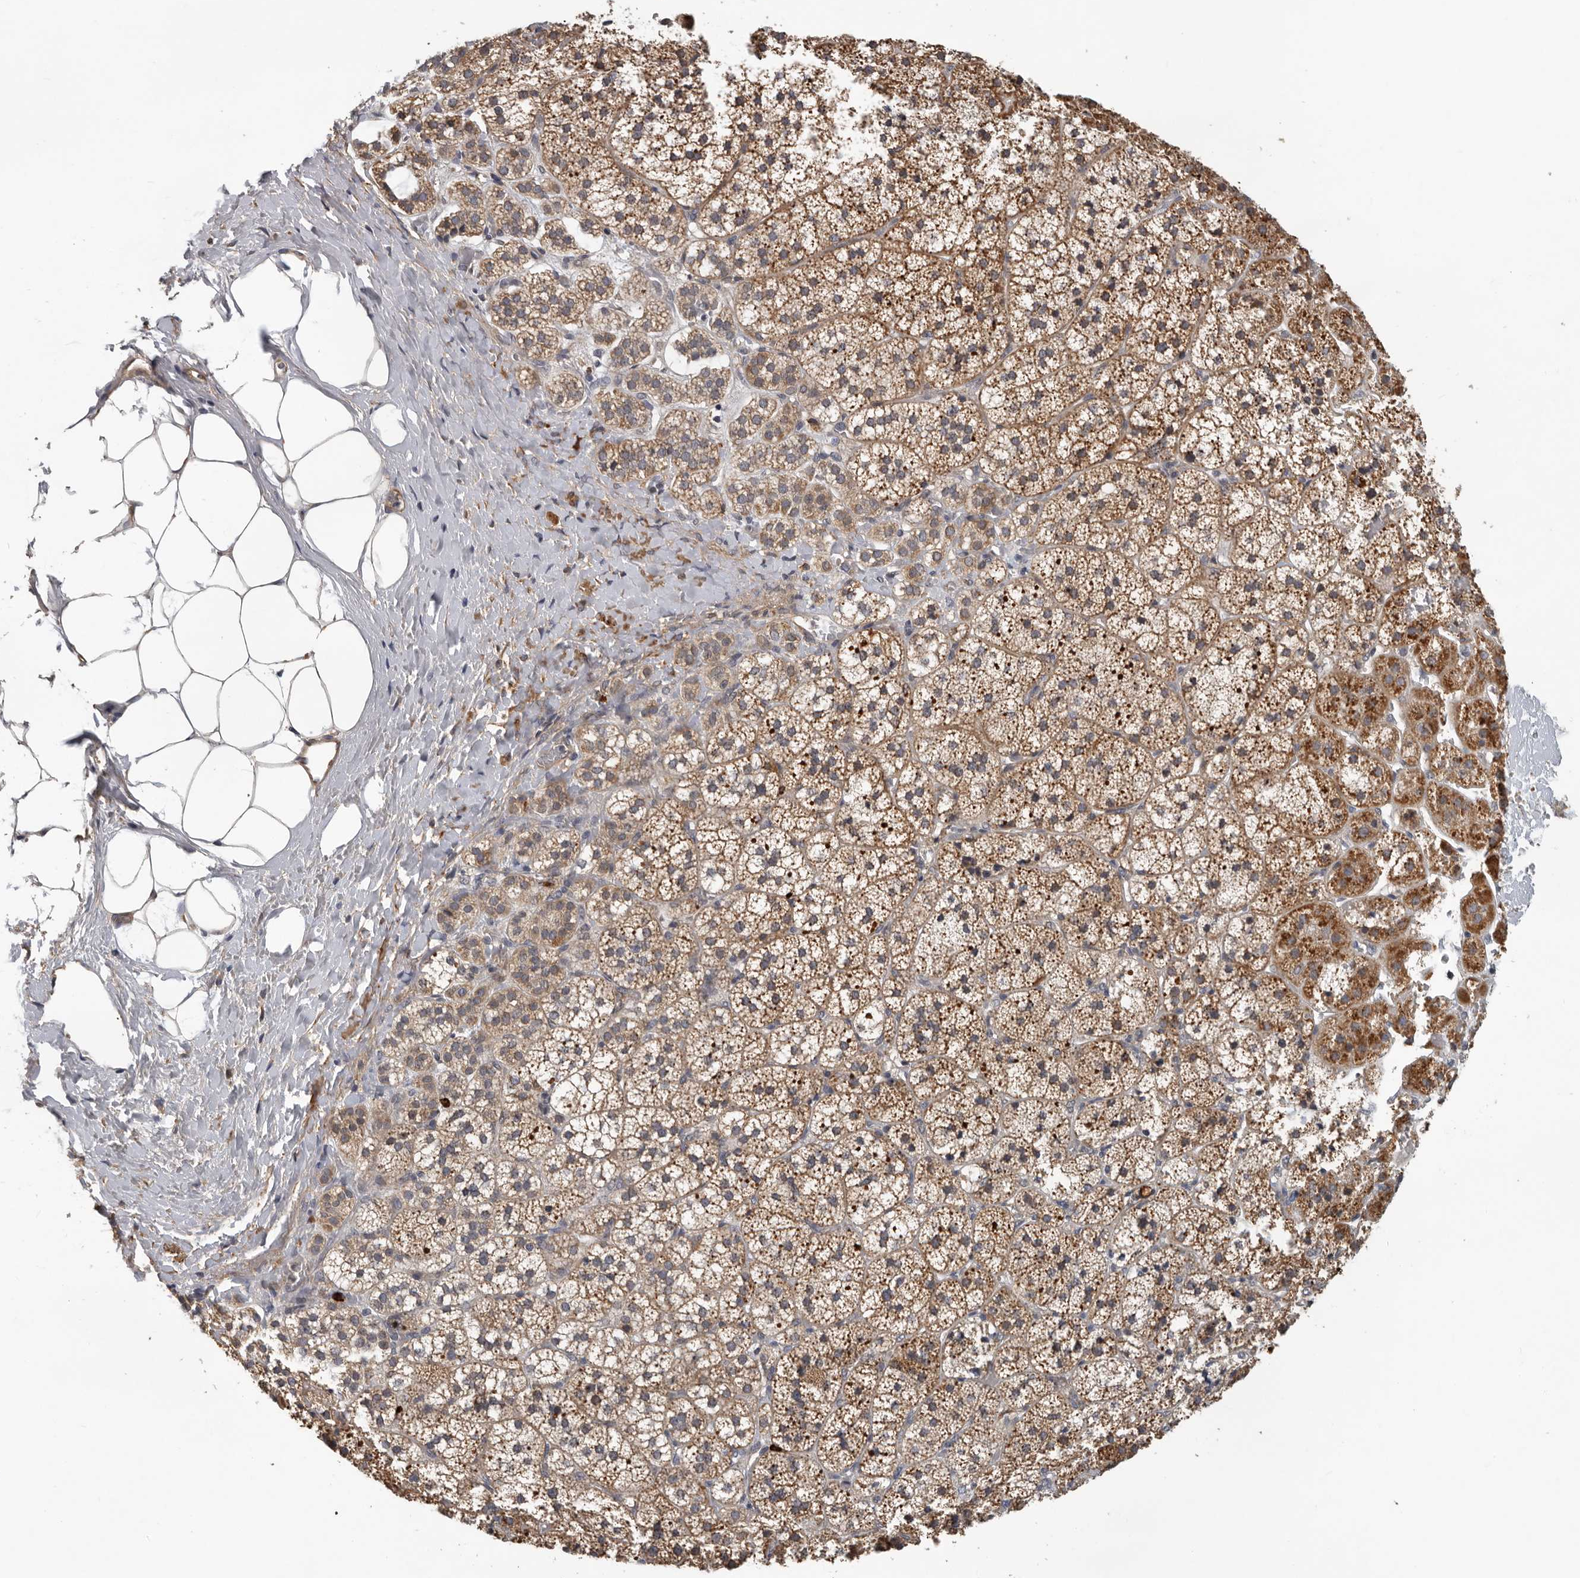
{"staining": {"intensity": "moderate", "quantity": ">75%", "location": "cytoplasmic/membranous"}, "tissue": "adrenal gland", "cell_type": "Glandular cells", "image_type": "normal", "snomed": [{"axis": "morphology", "description": "Normal tissue, NOS"}, {"axis": "topography", "description": "Adrenal gland"}], "caption": "Moderate cytoplasmic/membranous staining is identified in about >75% of glandular cells in unremarkable adrenal gland.", "gene": "RNF157", "patient": {"sex": "female", "age": 44}}